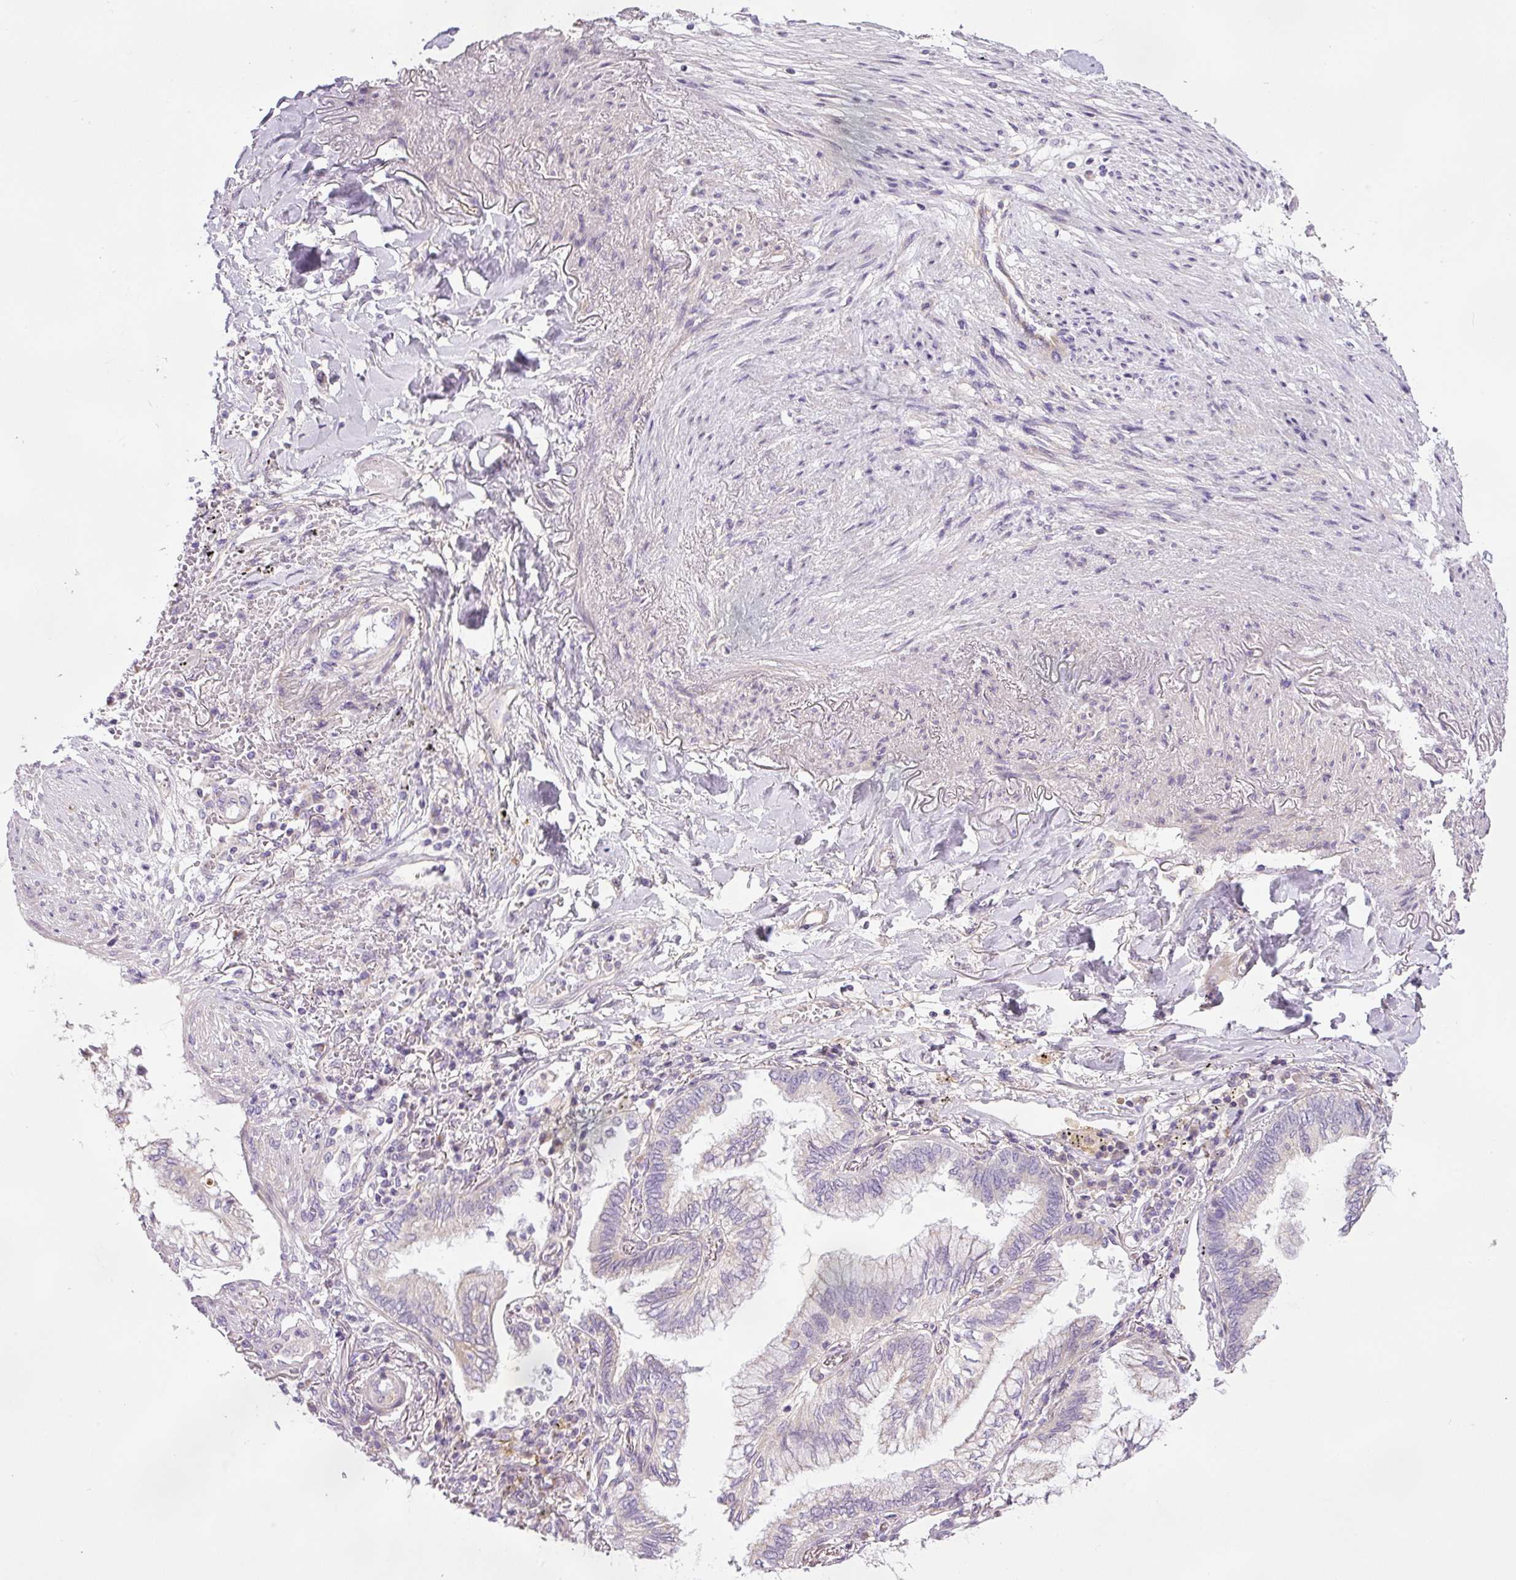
{"staining": {"intensity": "negative", "quantity": "none", "location": "none"}, "tissue": "lung cancer", "cell_type": "Tumor cells", "image_type": "cancer", "snomed": [{"axis": "morphology", "description": "Adenocarcinoma, NOS"}, {"axis": "topography", "description": "Lung"}], "caption": "This histopathology image is of lung cancer stained with immunohistochemistry to label a protein in brown with the nuclei are counter-stained blue. There is no expression in tumor cells.", "gene": "KPNA5", "patient": {"sex": "female", "age": 70}}